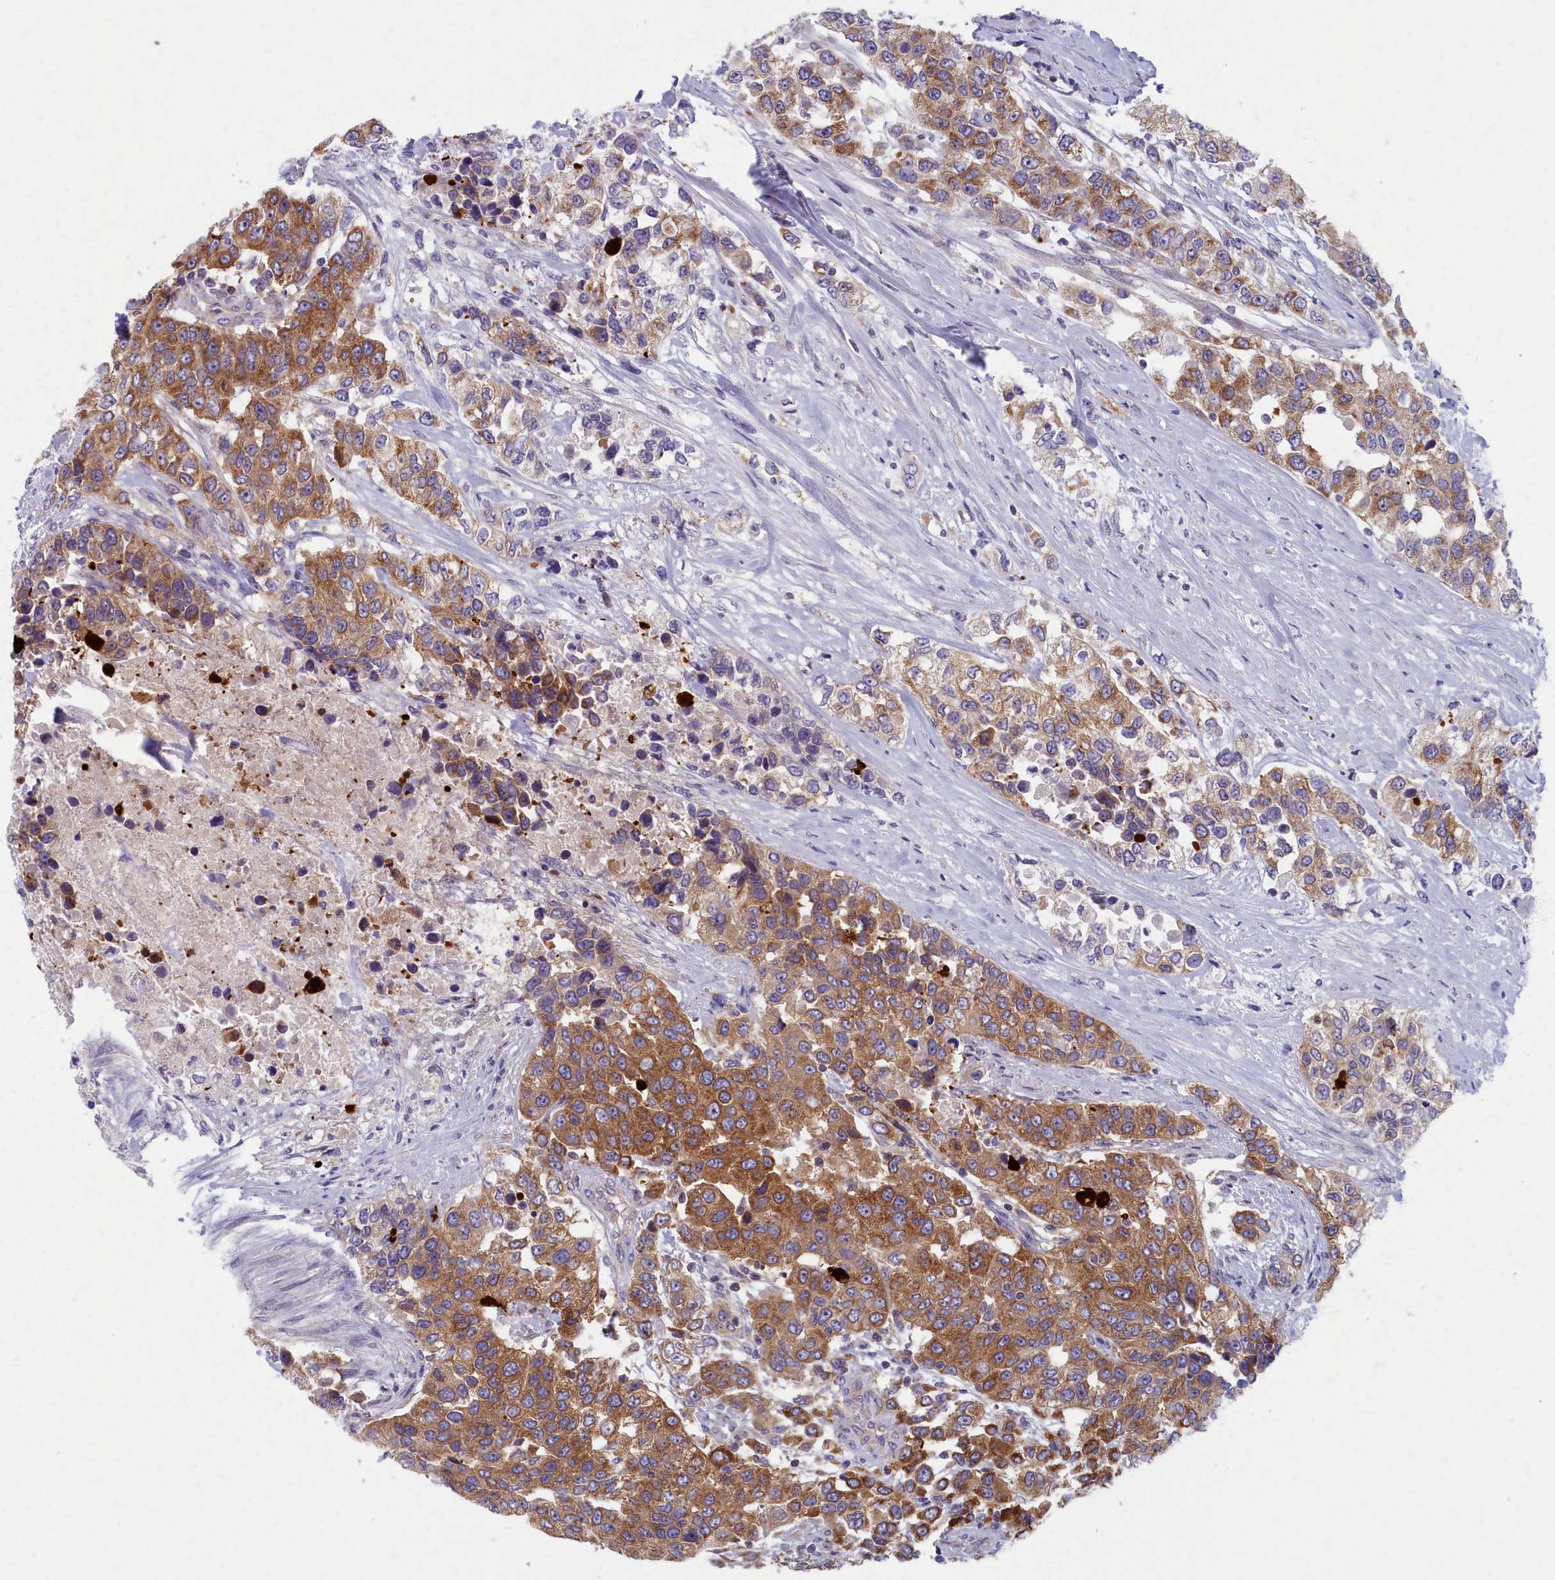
{"staining": {"intensity": "moderate", "quantity": ">75%", "location": "cytoplasmic/membranous"}, "tissue": "urothelial cancer", "cell_type": "Tumor cells", "image_type": "cancer", "snomed": [{"axis": "morphology", "description": "Urothelial carcinoma, High grade"}, {"axis": "topography", "description": "Urinary bladder"}], "caption": "High-magnification brightfield microscopy of urothelial cancer stained with DAB (3,3'-diaminobenzidine) (brown) and counterstained with hematoxylin (blue). tumor cells exhibit moderate cytoplasmic/membranous expression is seen in approximately>75% of cells. (Brightfield microscopy of DAB IHC at high magnification).", "gene": "MRPS25", "patient": {"sex": "female", "age": 80}}